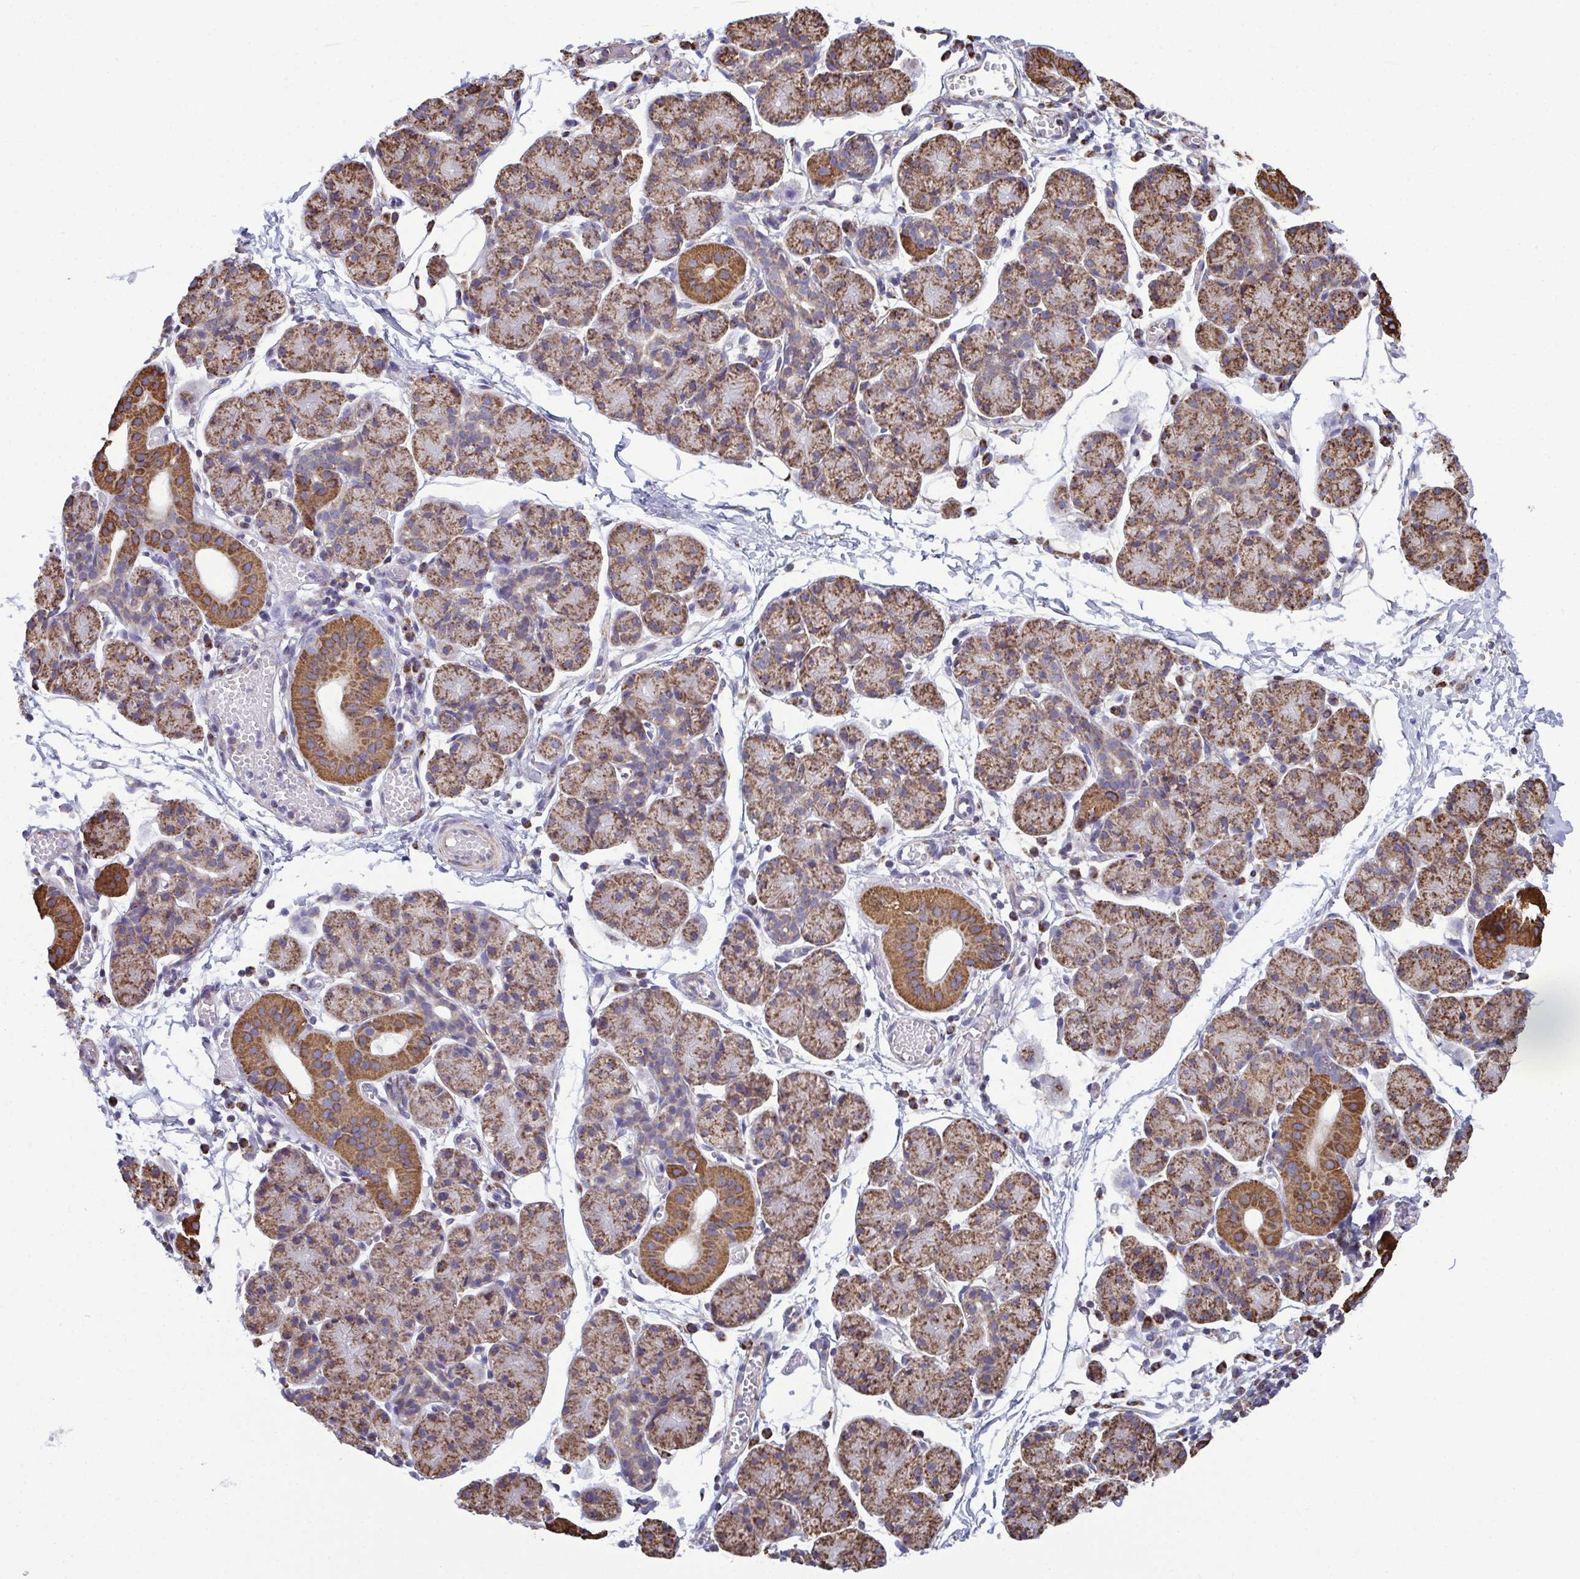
{"staining": {"intensity": "strong", "quantity": ">75%", "location": "cytoplasmic/membranous"}, "tissue": "salivary gland", "cell_type": "Glandular cells", "image_type": "normal", "snomed": [{"axis": "morphology", "description": "Normal tissue, NOS"}, {"axis": "morphology", "description": "Inflammation, NOS"}, {"axis": "topography", "description": "Lymph node"}, {"axis": "topography", "description": "Salivary gland"}], "caption": "Salivary gland stained with DAB (3,3'-diaminobenzidine) immunohistochemistry displays high levels of strong cytoplasmic/membranous positivity in approximately >75% of glandular cells.", "gene": "CSDE1", "patient": {"sex": "male", "age": 3}}